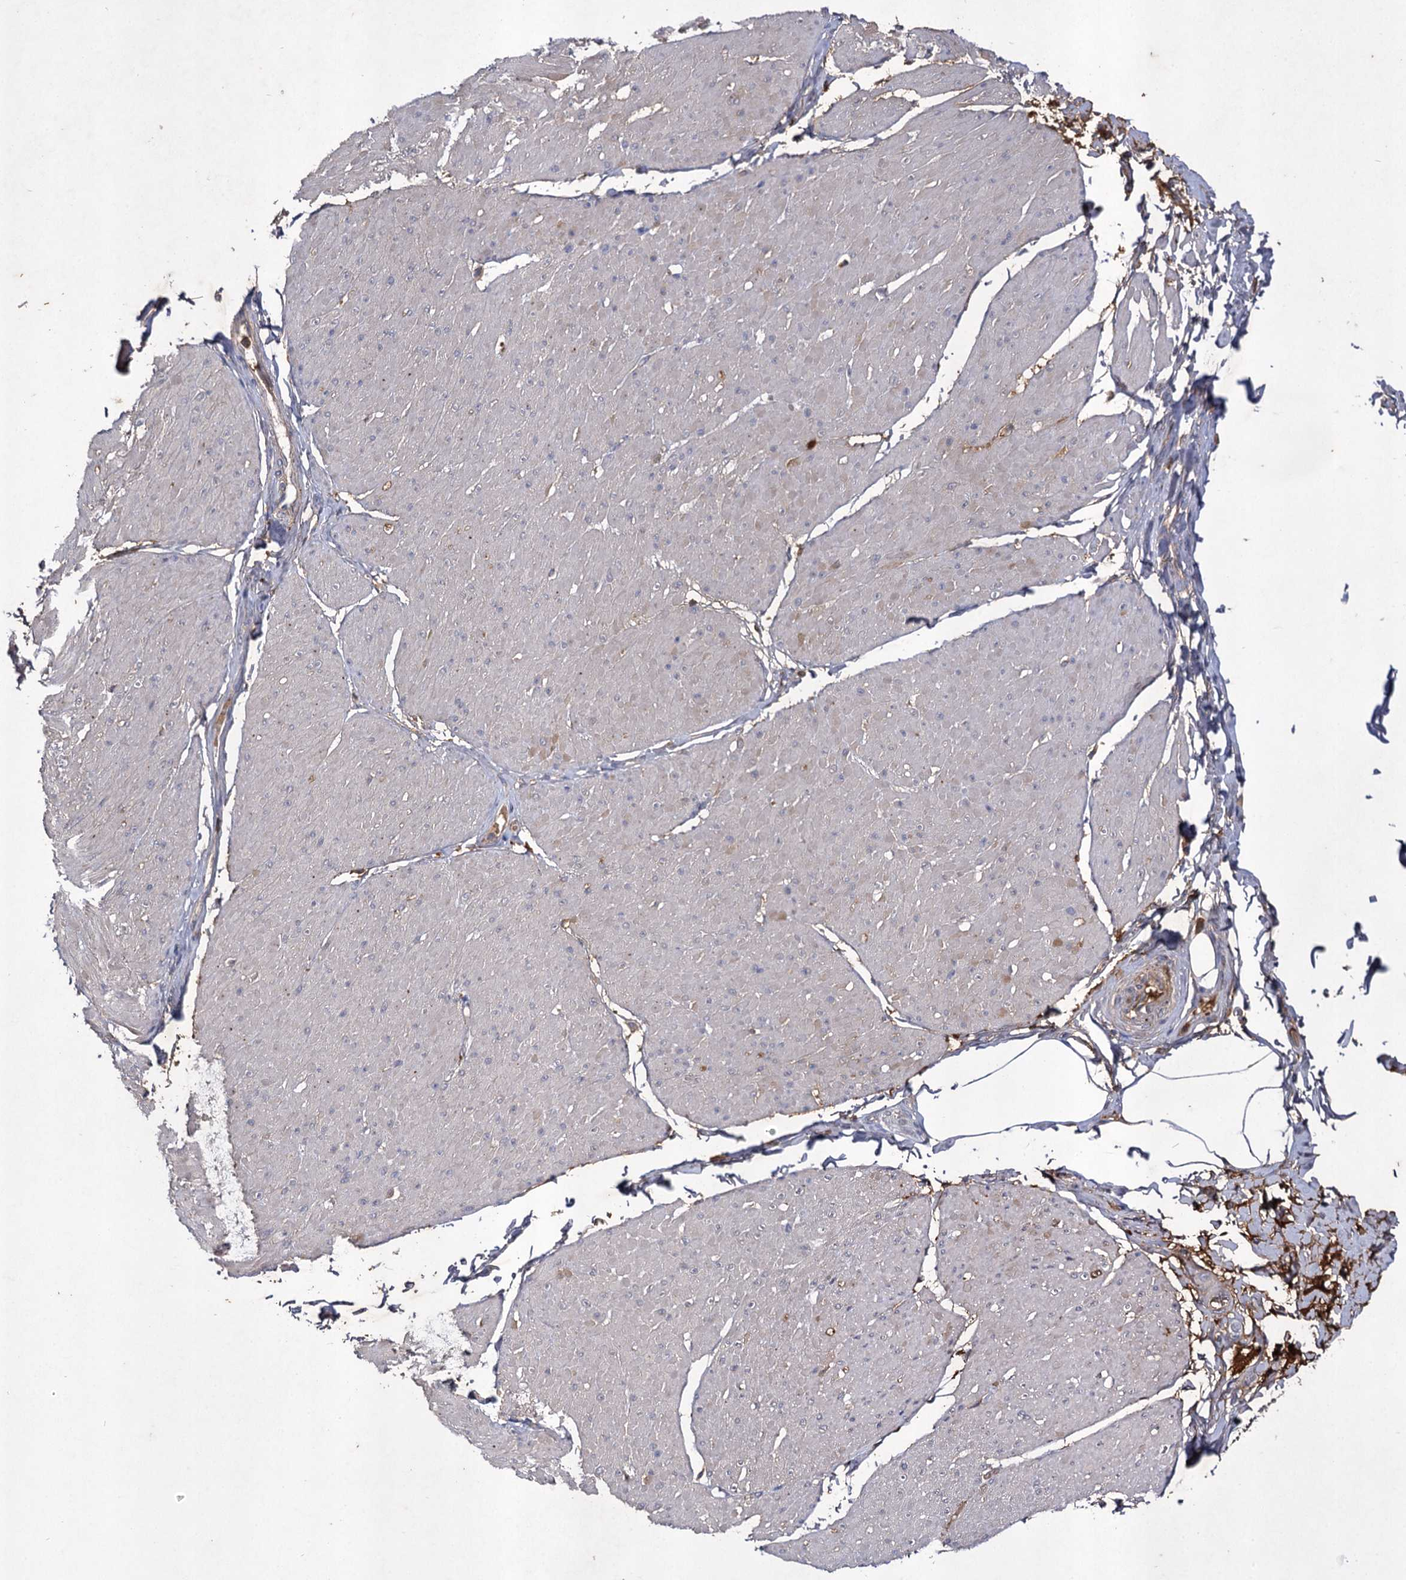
{"staining": {"intensity": "weak", "quantity": "<25%", "location": "cytoplasmic/membranous"}, "tissue": "smooth muscle", "cell_type": "Smooth muscle cells", "image_type": "normal", "snomed": [{"axis": "morphology", "description": "Urothelial carcinoma, High grade"}, {"axis": "topography", "description": "Urinary bladder"}], "caption": "Protein analysis of normal smooth muscle exhibits no significant positivity in smooth muscle cells.", "gene": "USP50", "patient": {"sex": "male", "age": 46}}